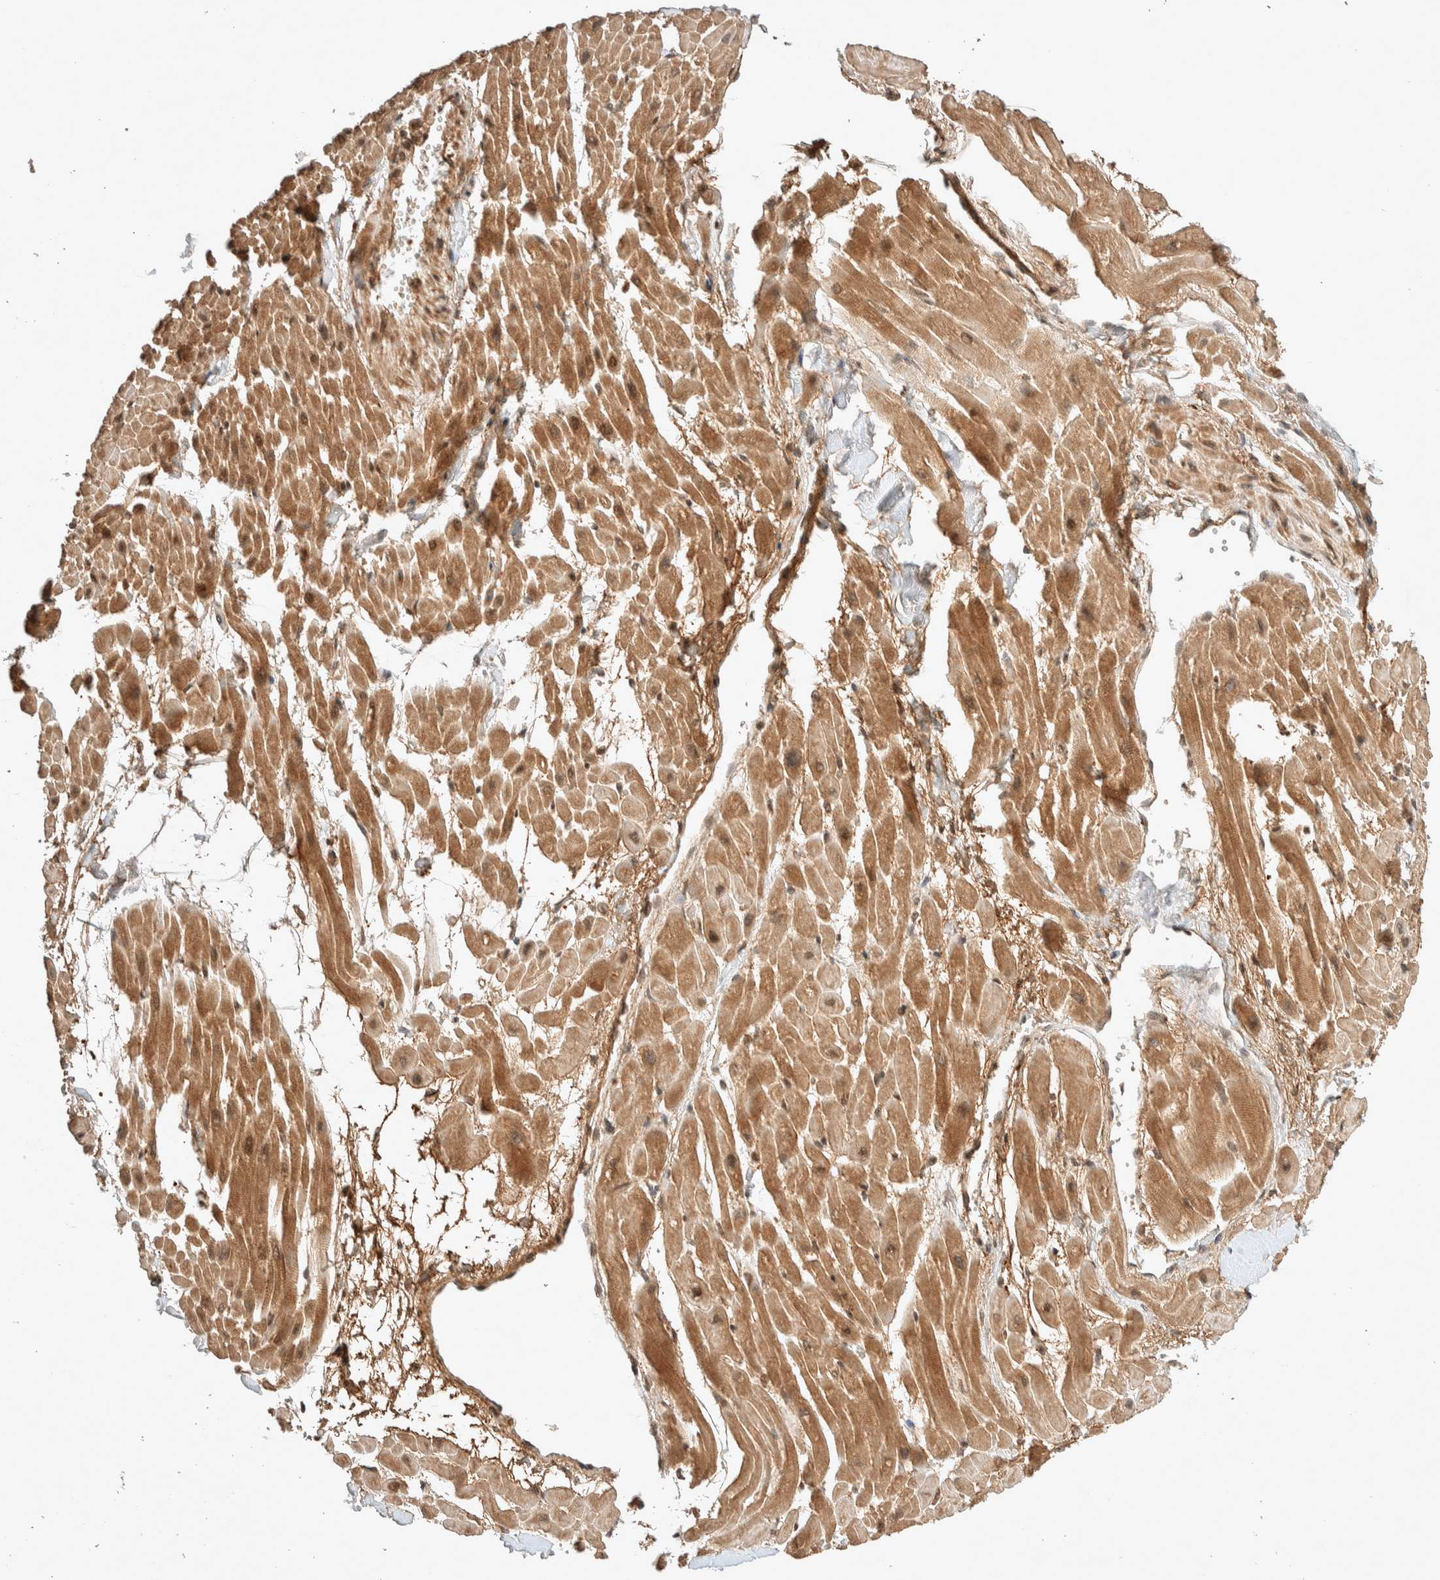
{"staining": {"intensity": "moderate", "quantity": ">75%", "location": "cytoplasmic/membranous"}, "tissue": "heart muscle", "cell_type": "Cardiomyocytes", "image_type": "normal", "snomed": [{"axis": "morphology", "description": "Normal tissue, NOS"}, {"axis": "topography", "description": "Heart"}], "caption": "Protein analysis of unremarkable heart muscle shows moderate cytoplasmic/membranous positivity in approximately >75% of cardiomyocytes. The staining is performed using DAB (3,3'-diaminobenzidine) brown chromogen to label protein expression. The nuclei are counter-stained blue using hematoxylin.", "gene": "THRA", "patient": {"sex": "male", "age": 45}}